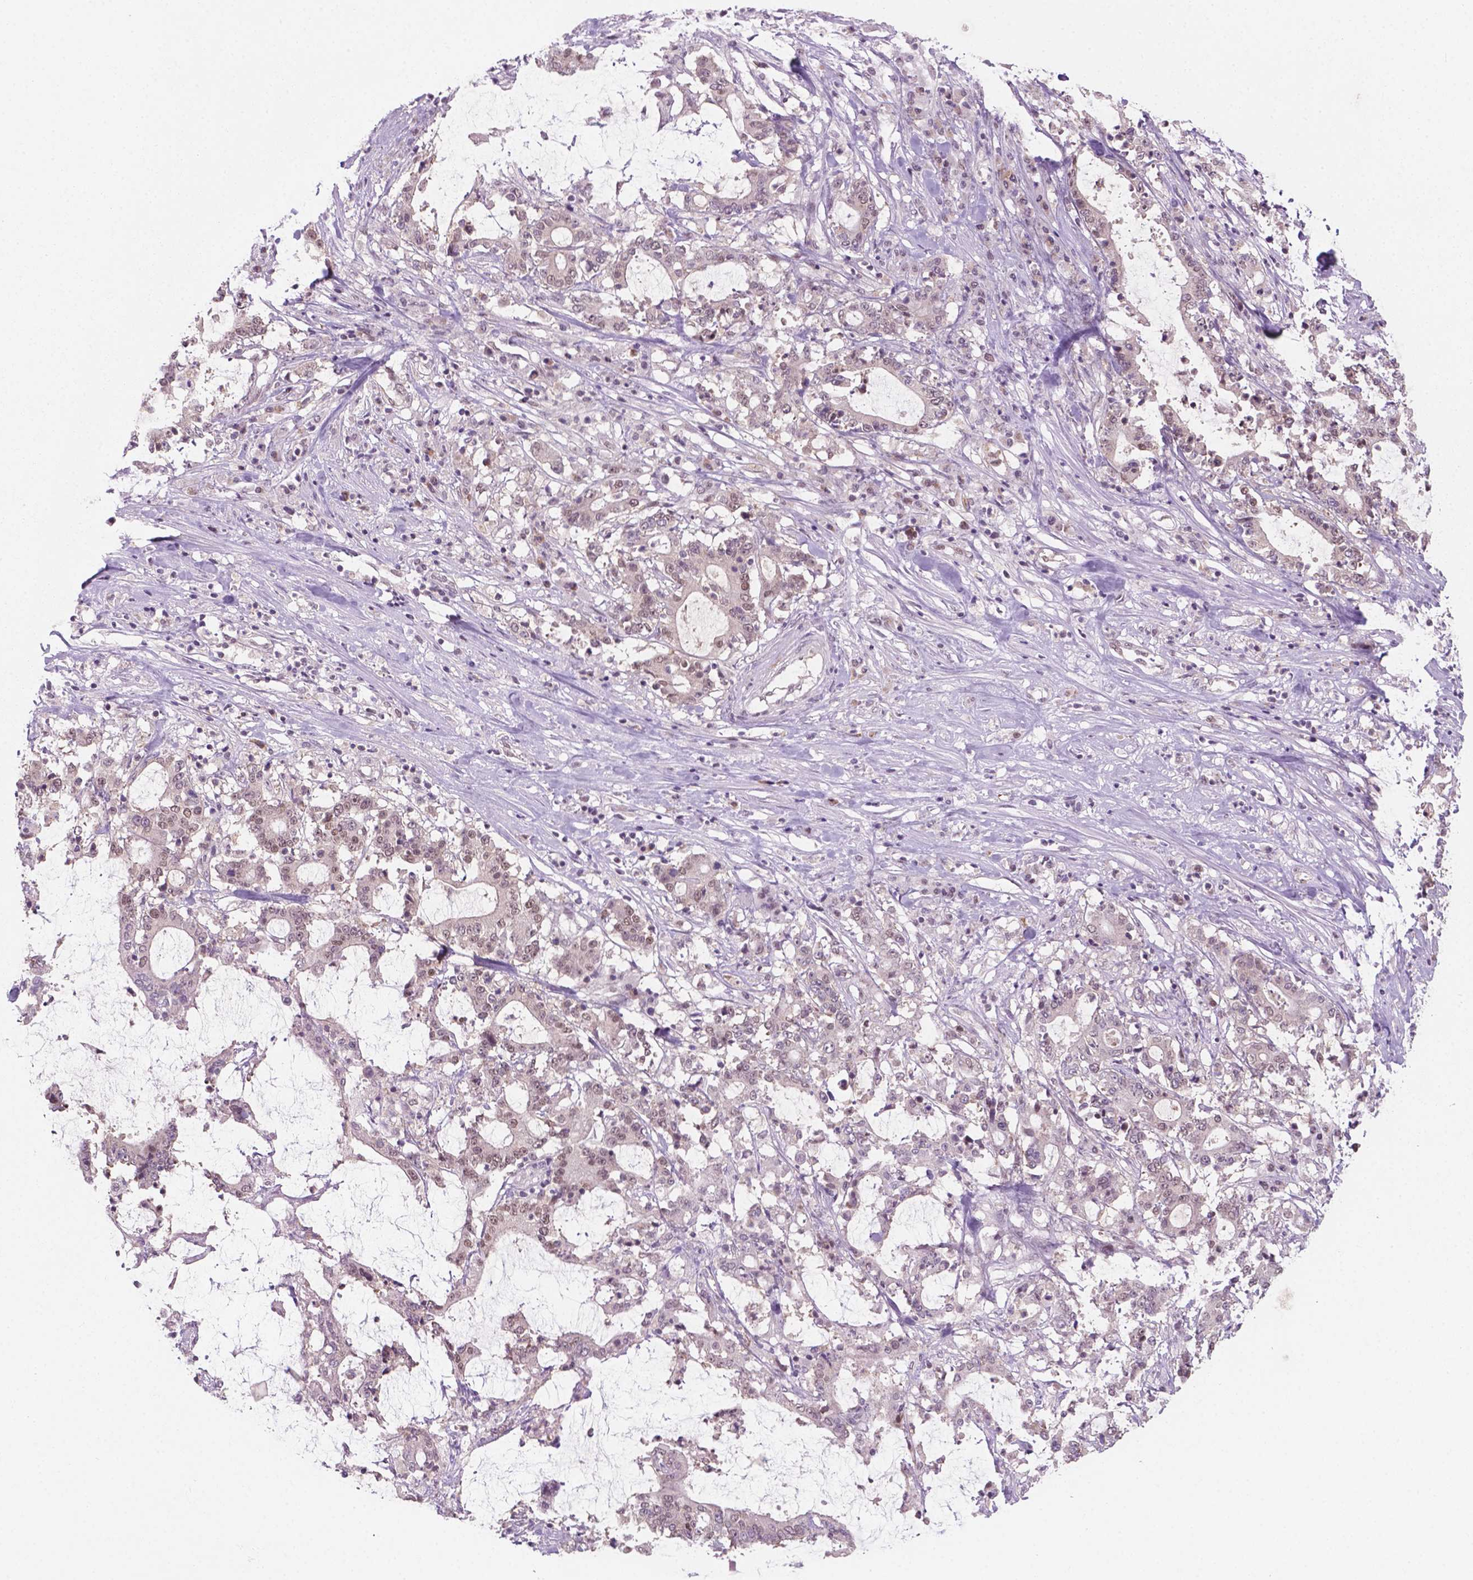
{"staining": {"intensity": "weak", "quantity": "25%-75%", "location": "nuclear"}, "tissue": "stomach cancer", "cell_type": "Tumor cells", "image_type": "cancer", "snomed": [{"axis": "morphology", "description": "Adenocarcinoma, NOS"}, {"axis": "topography", "description": "Stomach, upper"}], "caption": "DAB (3,3'-diaminobenzidine) immunohistochemical staining of human stomach cancer (adenocarcinoma) displays weak nuclear protein expression in approximately 25%-75% of tumor cells.", "gene": "PHAX", "patient": {"sex": "male", "age": 68}}